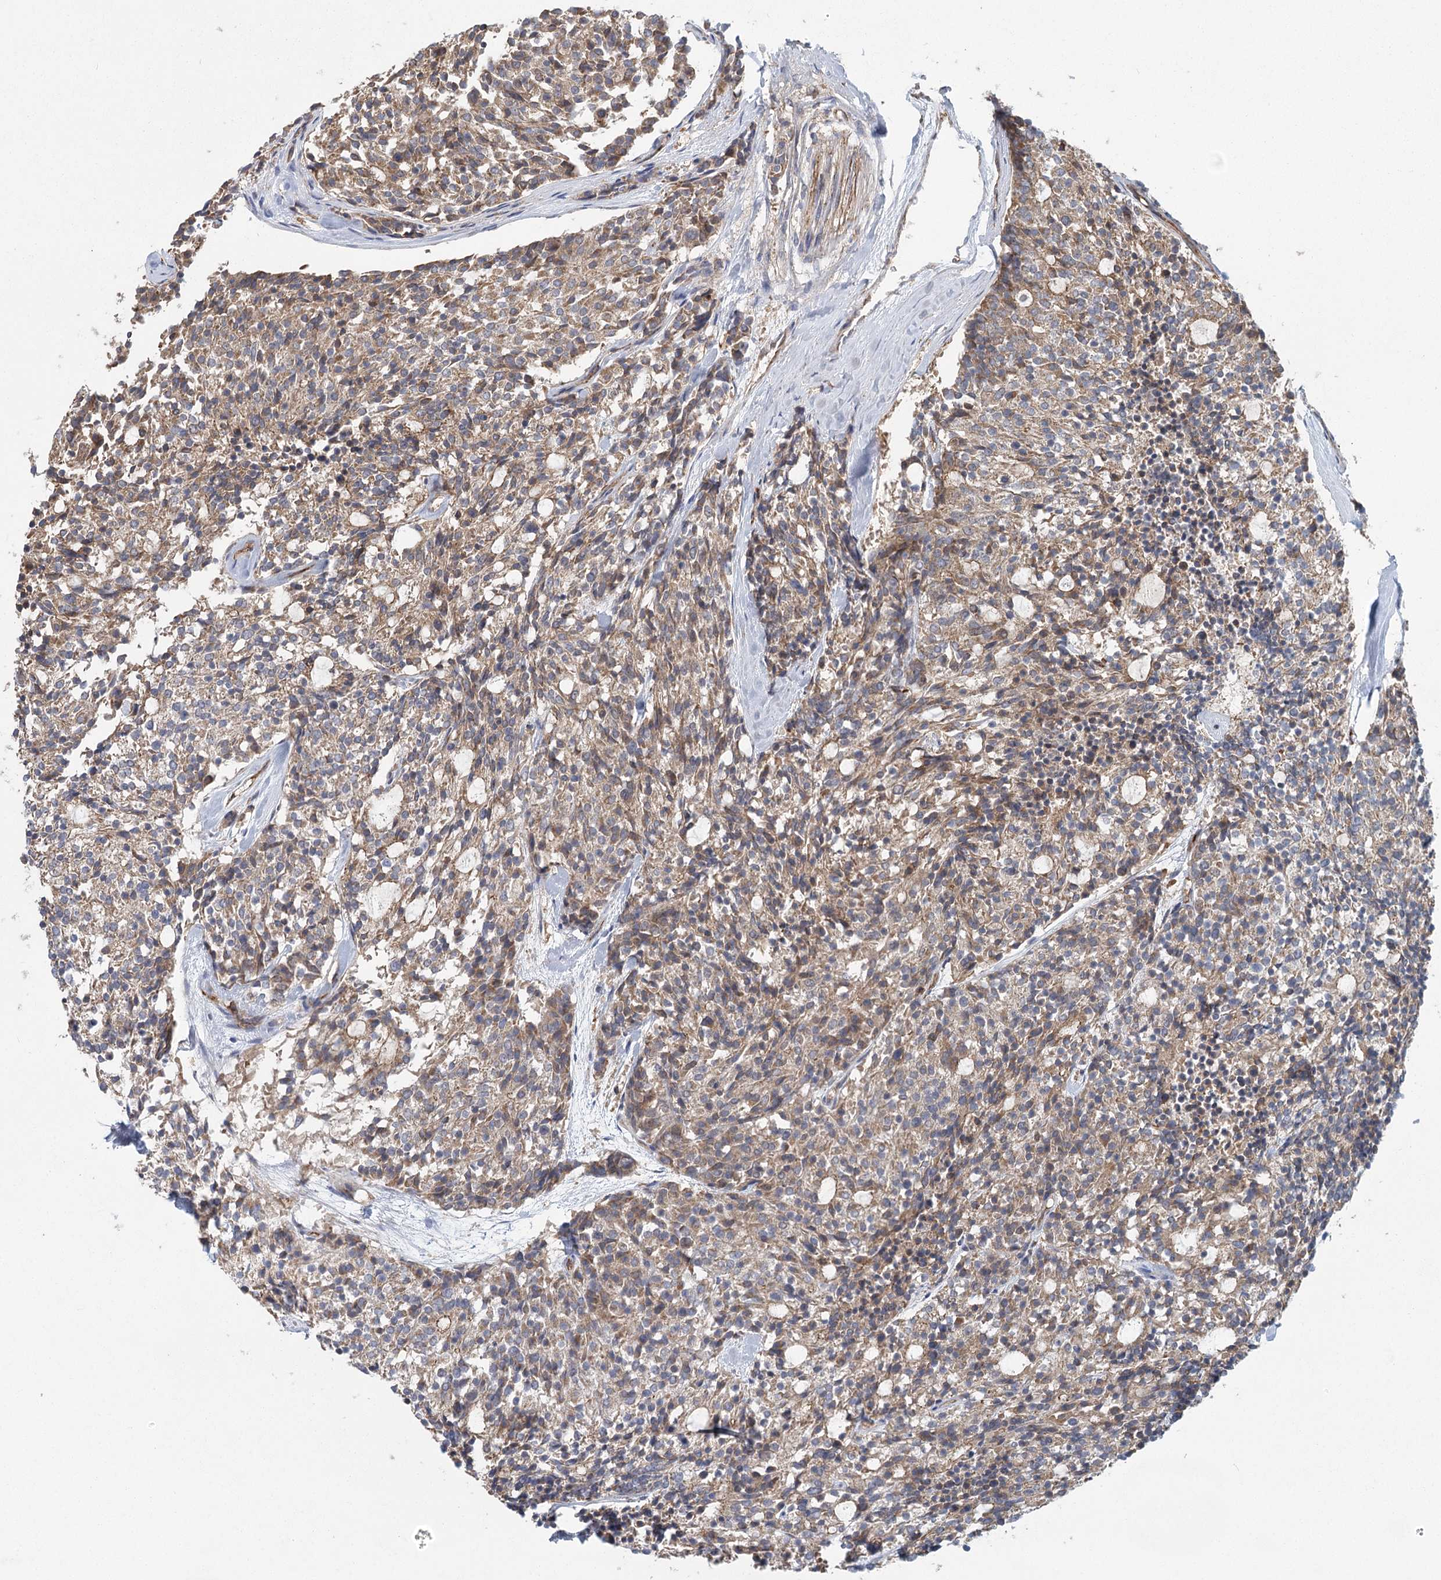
{"staining": {"intensity": "moderate", "quantity": ">75%", "location": "cytoplasmic/membranous"}, "tissue": "carcinoid", "cell_type": "Tumor cells", "image_type": "cancer", "snomed": [{"axis": "morphology", "description": "Carcinoid, malignant, NOS"}, {"axis": "topography", "description": "Pancreas"}], "caption": "Moderate cytoplasmic/membranous positivity is seen in approximately >75% of tumor cells in carcinoid. Nuclei are stained in blue.", "gene": "PLEKHA7", "patient": {"sex": "female", "age": 54}}